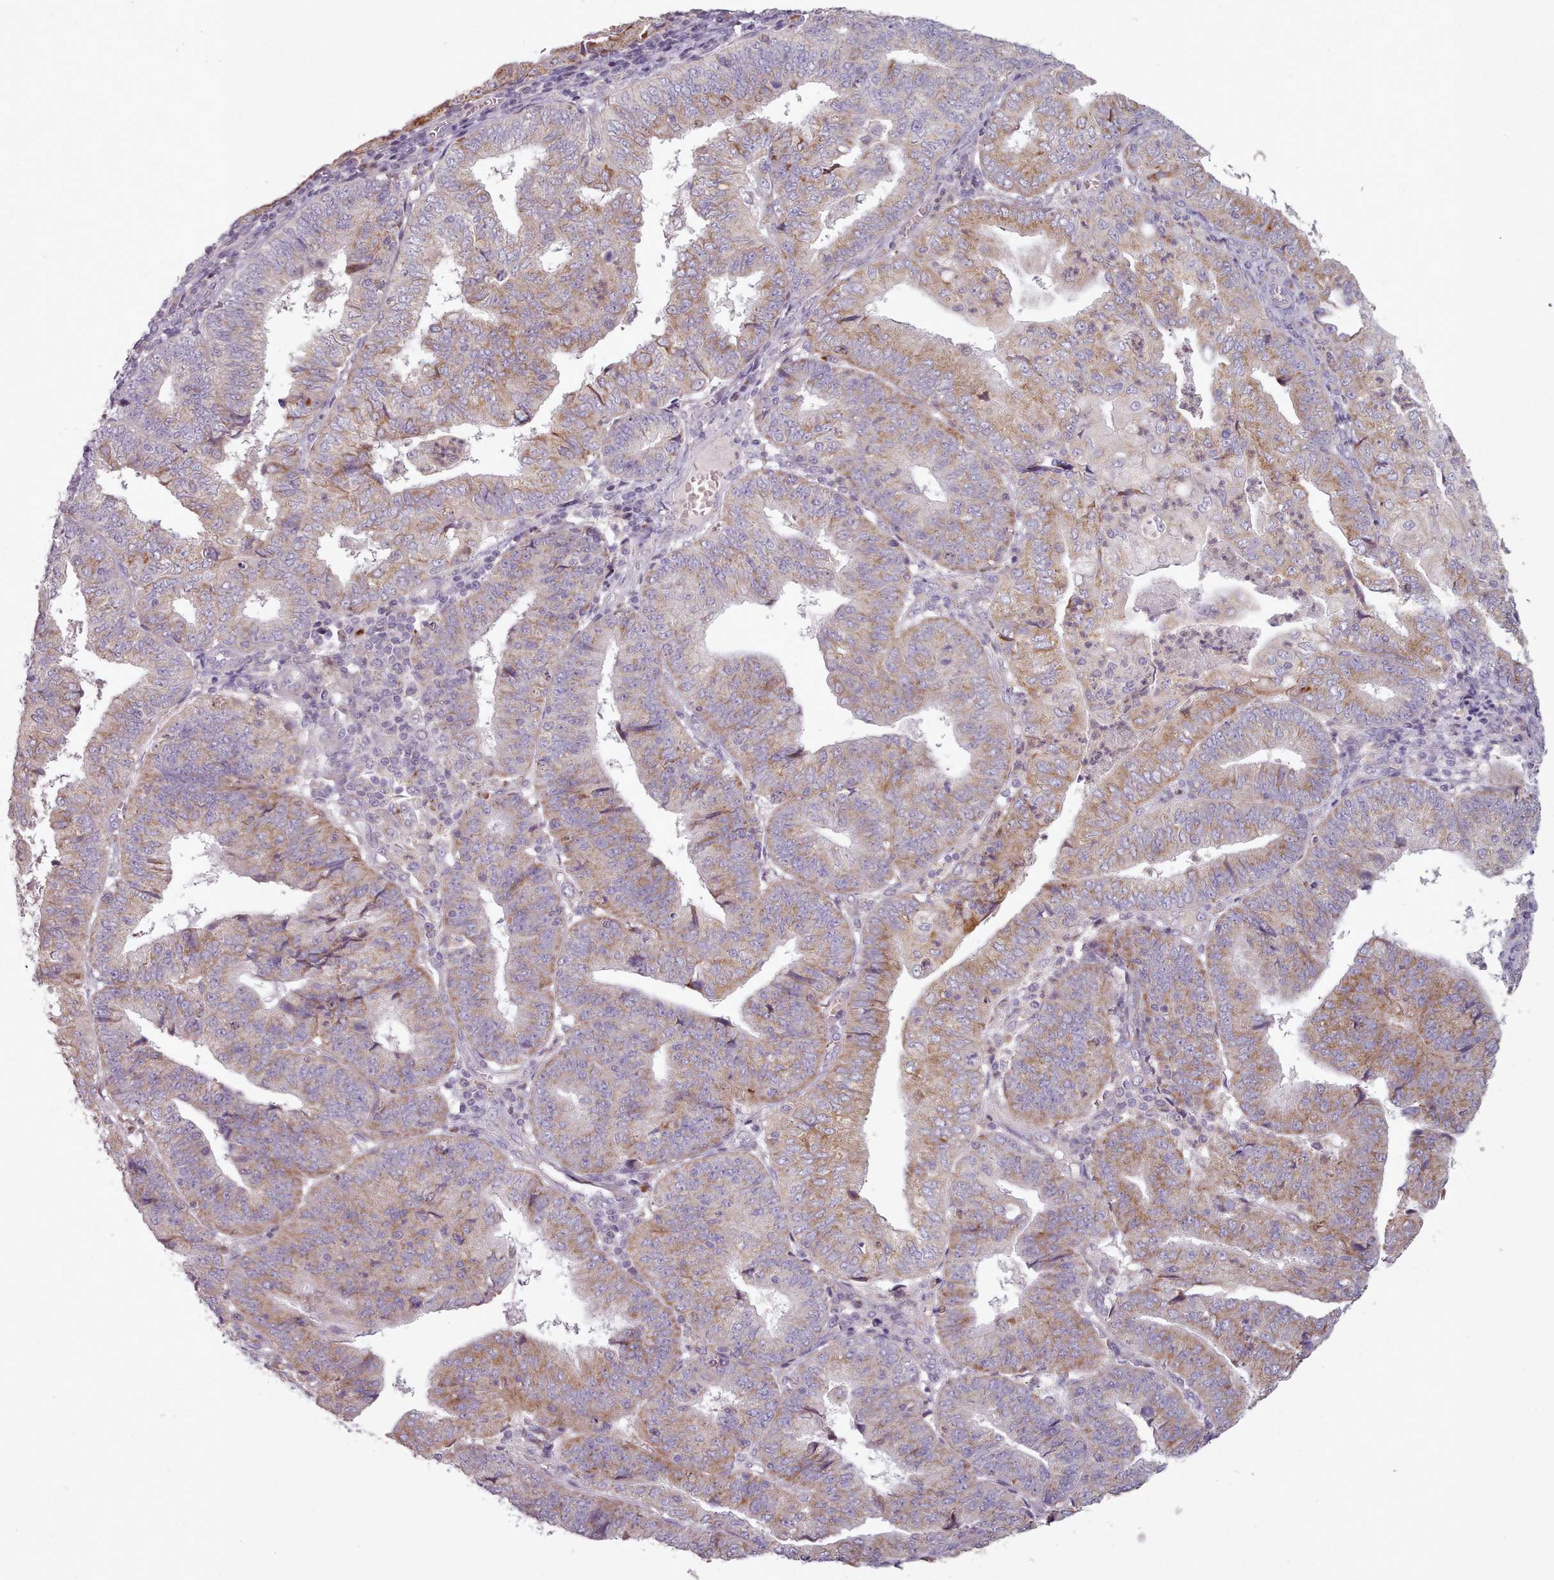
{"staining": {"intensity": "moderate", "quantity": "25%-75%", "location": "cytoplasmic/membranous"}, "tissue": "endometrial cancer", "cell_type": "Tumor cells", "image_type": "cancer", "snomed": [{"axis": "morphology", "description": "Adenocarcinoma, NOS"}, {"axis": "topography", "description": "Endometrium"}], "caption": "Human endometrial adenocarcinoma stained with a brown dye exhibits moderate cytoplasmic/membranous positive expression in approximately 25%-75% of tumor cells.", "gene": "LAPTM5", "patient": {"sex": "female", "age": 56}}